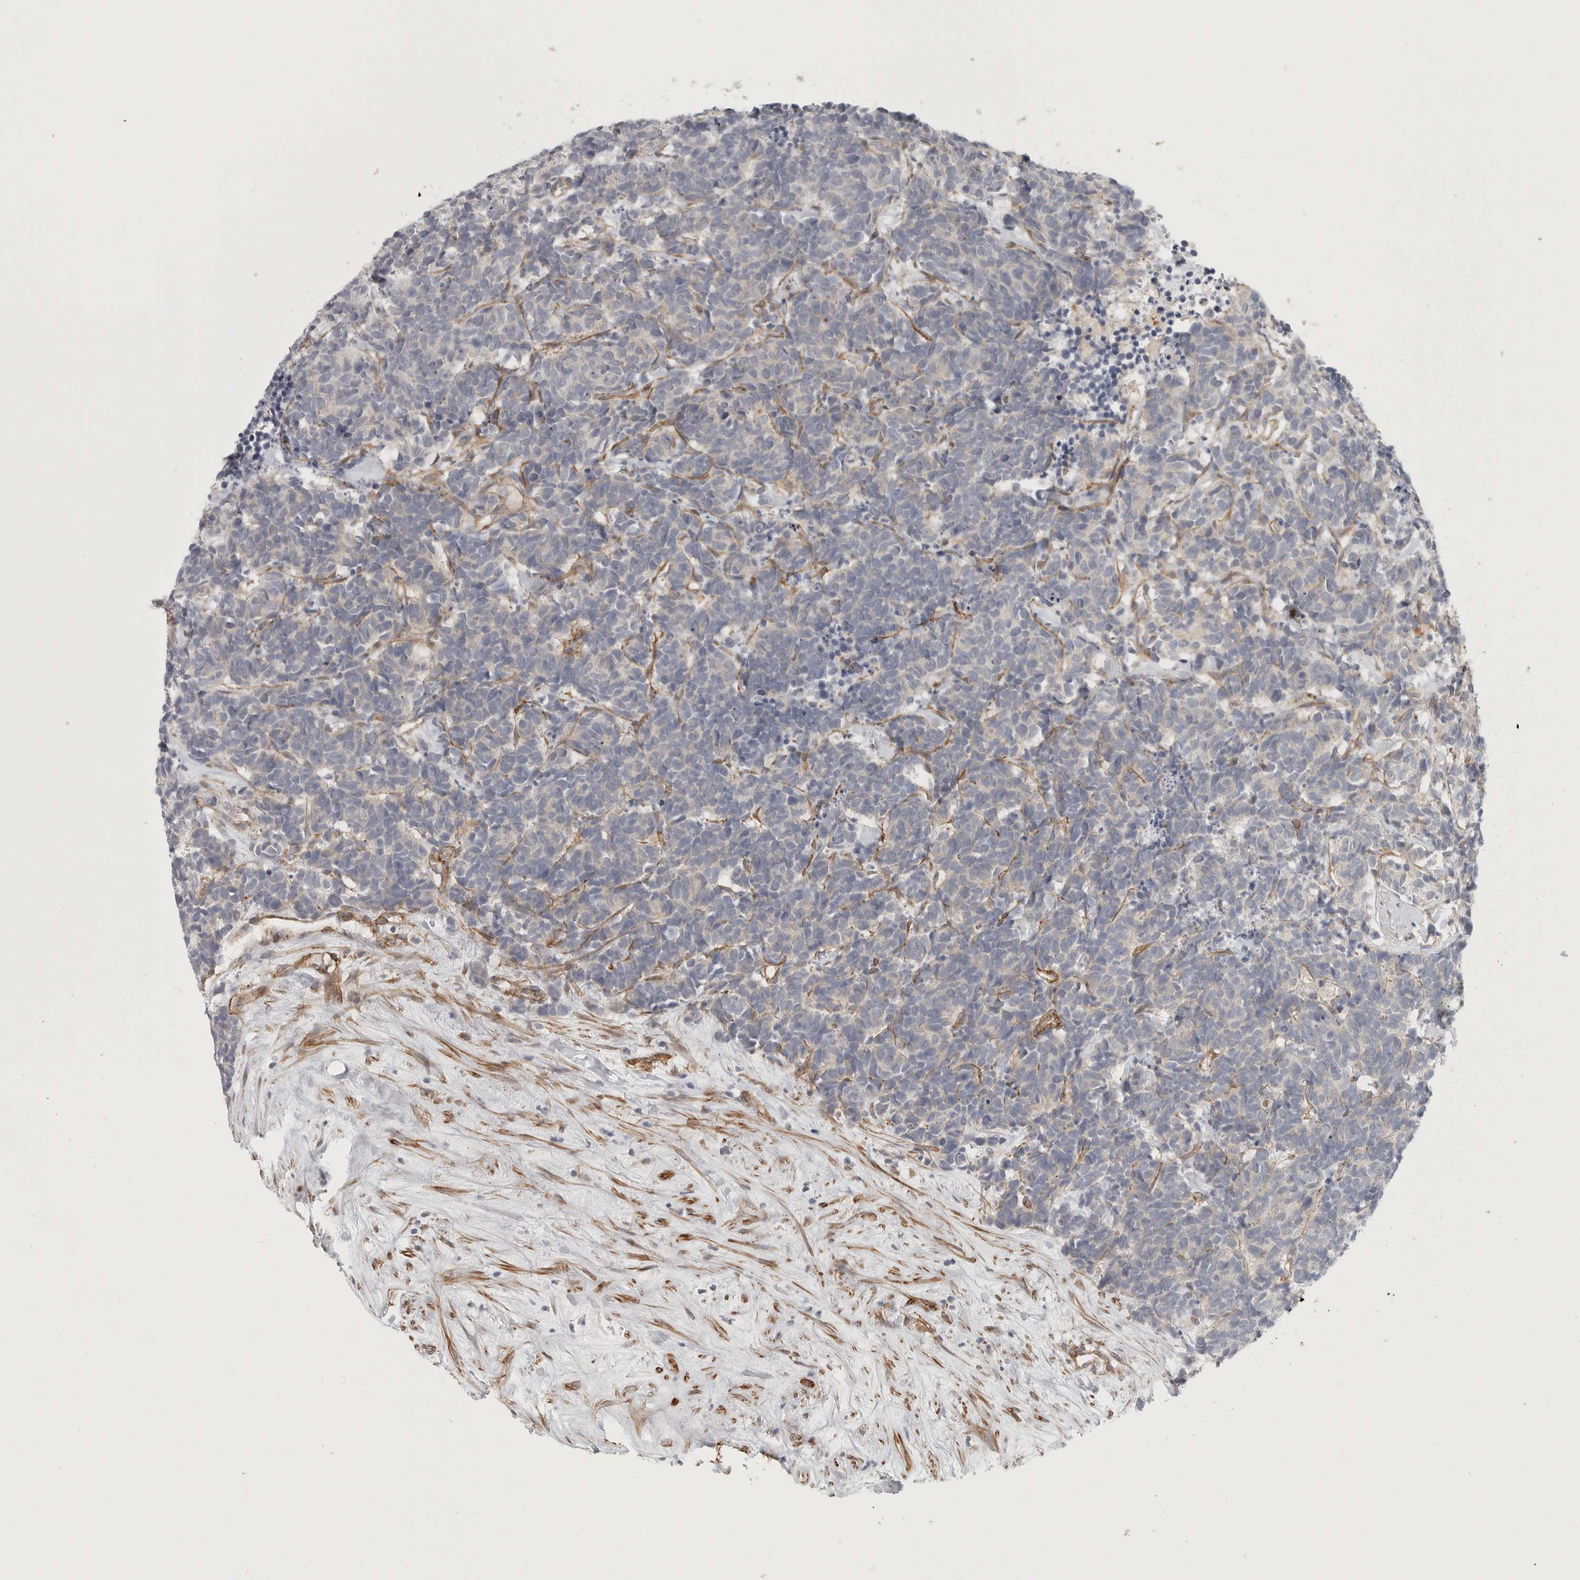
{"staining": {"intensity": "negative", "quantity": "none", "location": "none"}, "tissue": "carcinoid", "cell_type": "Tumor cells", "image_type": "cancer", "snomed": [{"axis": "morphology", "description": "Carcinoma, NOS"}, {"axis": "morphology", "description": "Carcinoid, malignant, NOS"}, {"axis": "topography", "description": "Urinary bladder"}], "caption": "There is no significant positivity in tumor cells of carcinoma.", "gene": "LONRF1", "patient": {"sex": "male", "age": 57}}